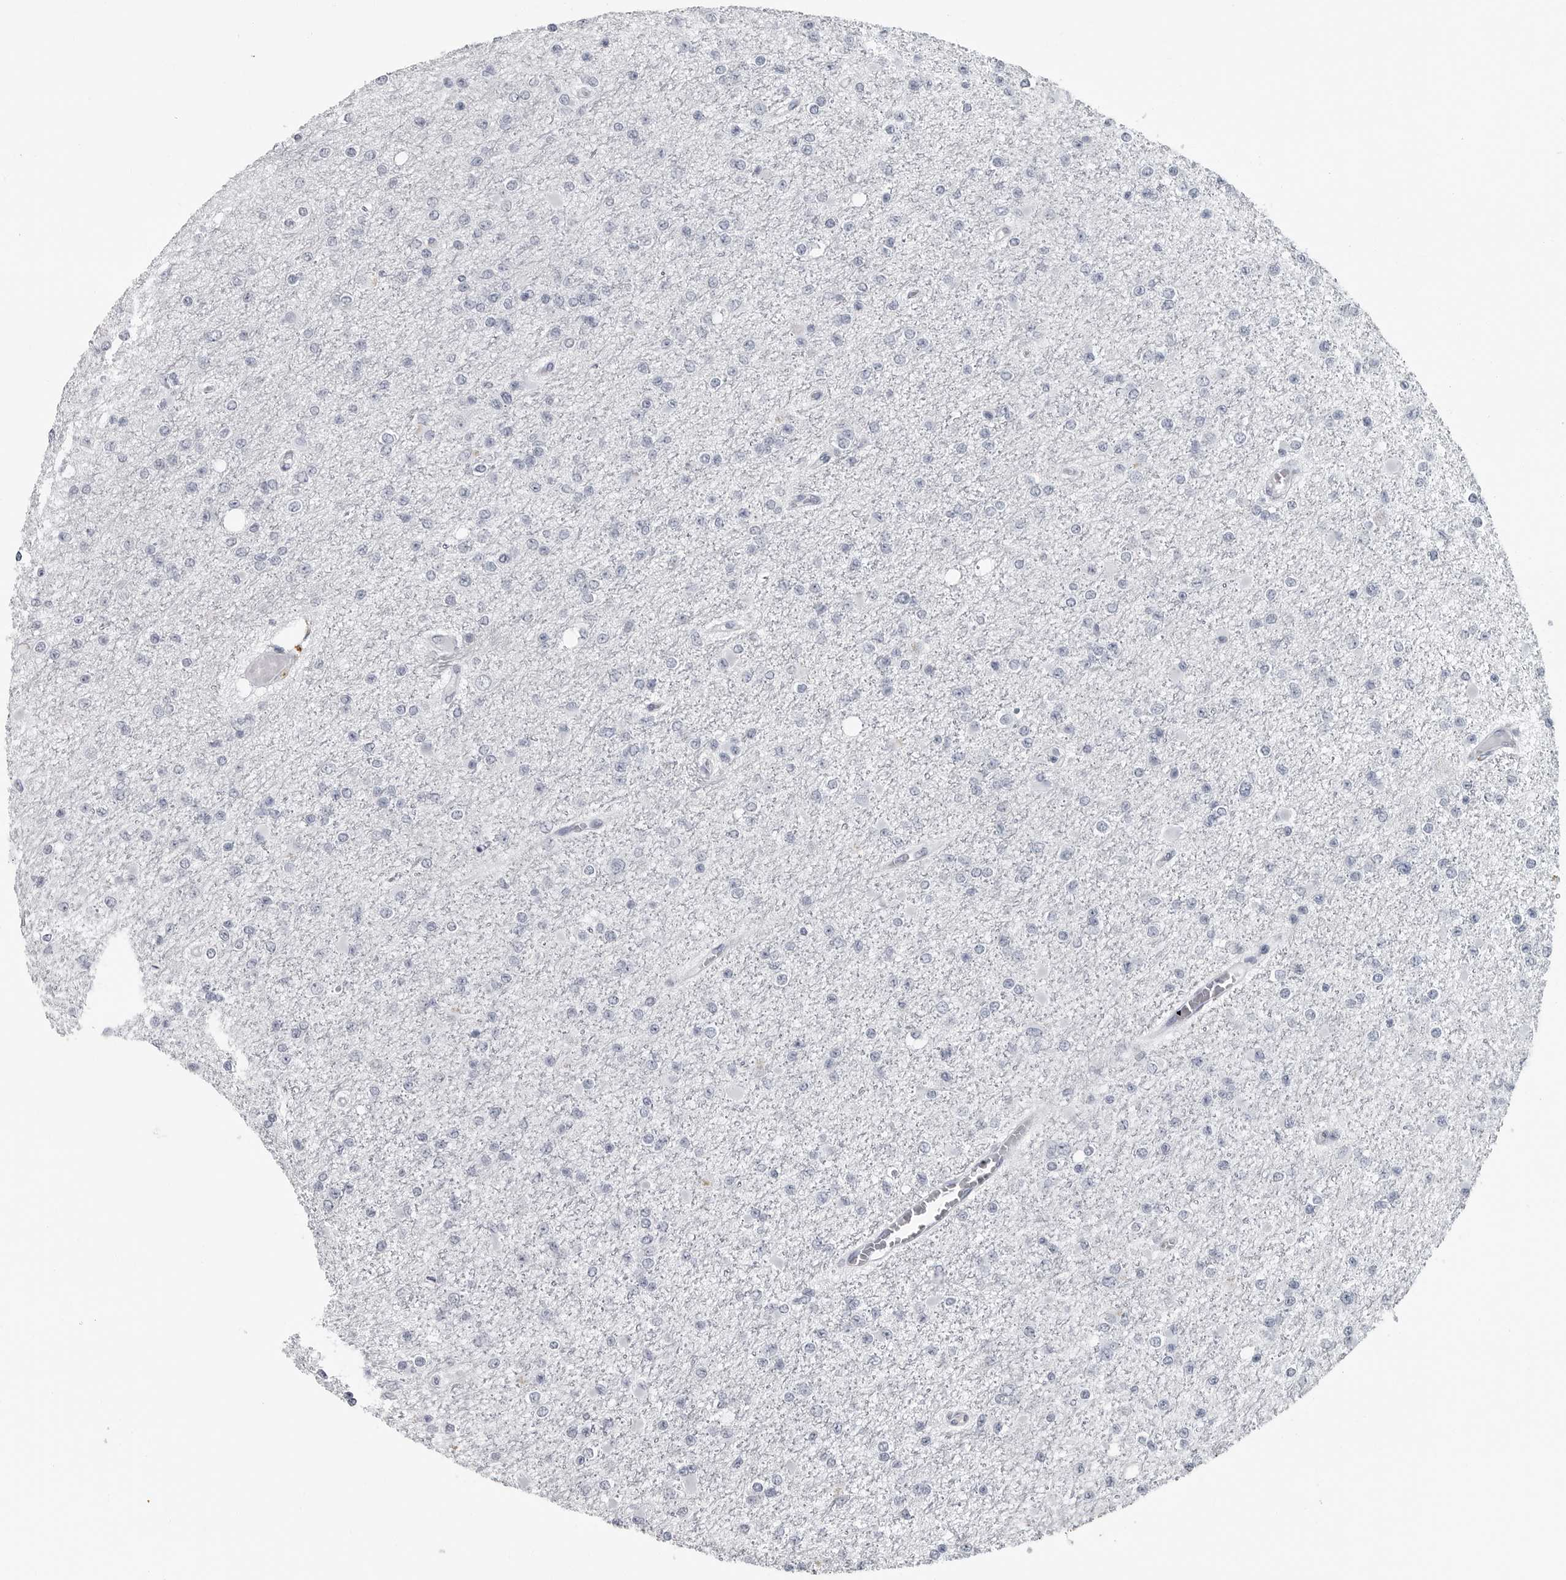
{"staining": {"intensity": "negative", "quantity": "none", "location": "none"}, "tissue": "glioma", "cell_type": "Tumor cells", "image_type": "cancer", "snomed": [{"axis": "morphology", "description": "Glioma, malignant, Low grade"}, {"axis": "topography", "description": "Brain"}], "caption": "Protein analysis of glioma demonstrates no significant staining in tumor cells.", "gene": "AMPD1", "patient": {"sex": "female", "age": 22}}